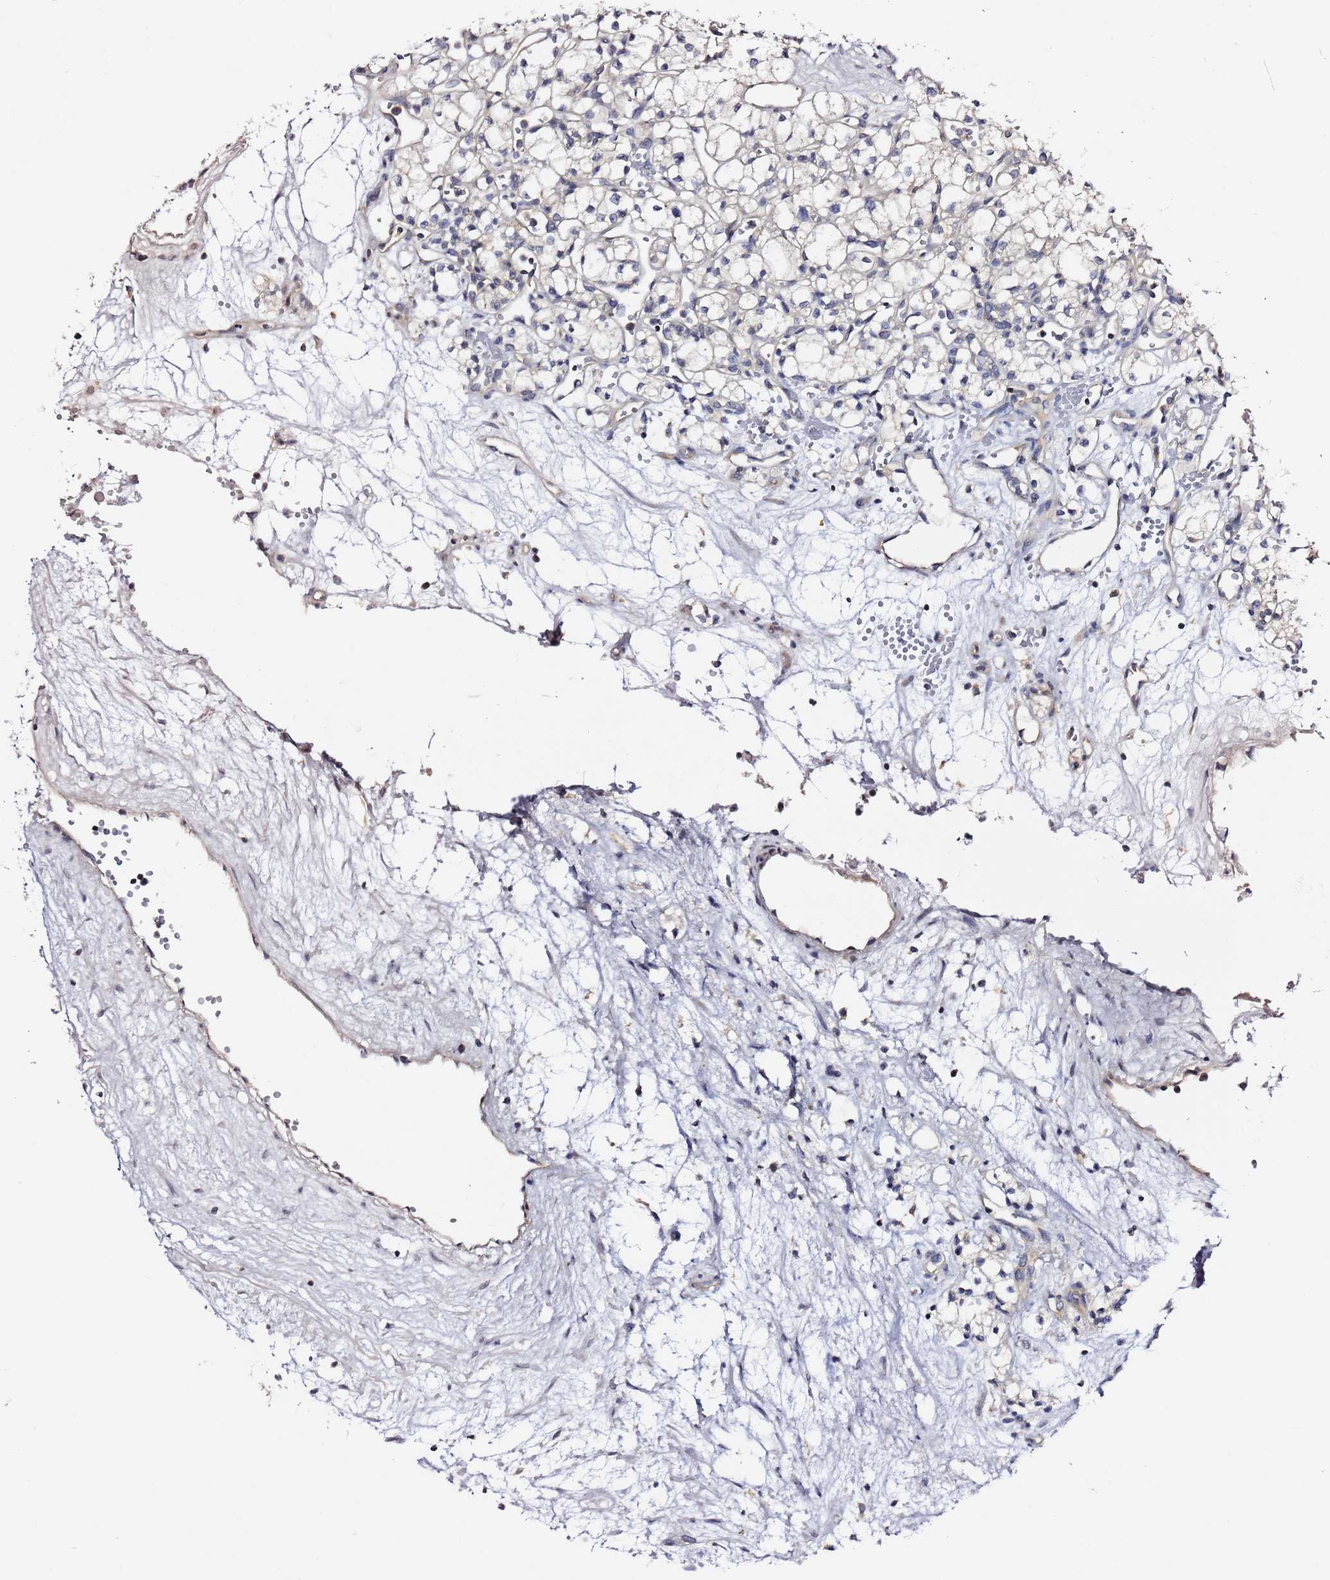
{"staining": {"intensity": "negative", "quantity": "none", "location": "none"}, "tissue": "renal cancer", "cell_type": "Tumor cells", "image_type": "cancer", "snomed": [{"axis": "morphology", "description": "Adenocarcinoma, NOS"}, {"axis": "topography", "description": "Kidney"}], "caption": "Renal cancer was stained to show a protein in brown. There is no significant staining in tumor cells.", "gene": "LENG1", "patient": {"sex": "male", "age": 59}}